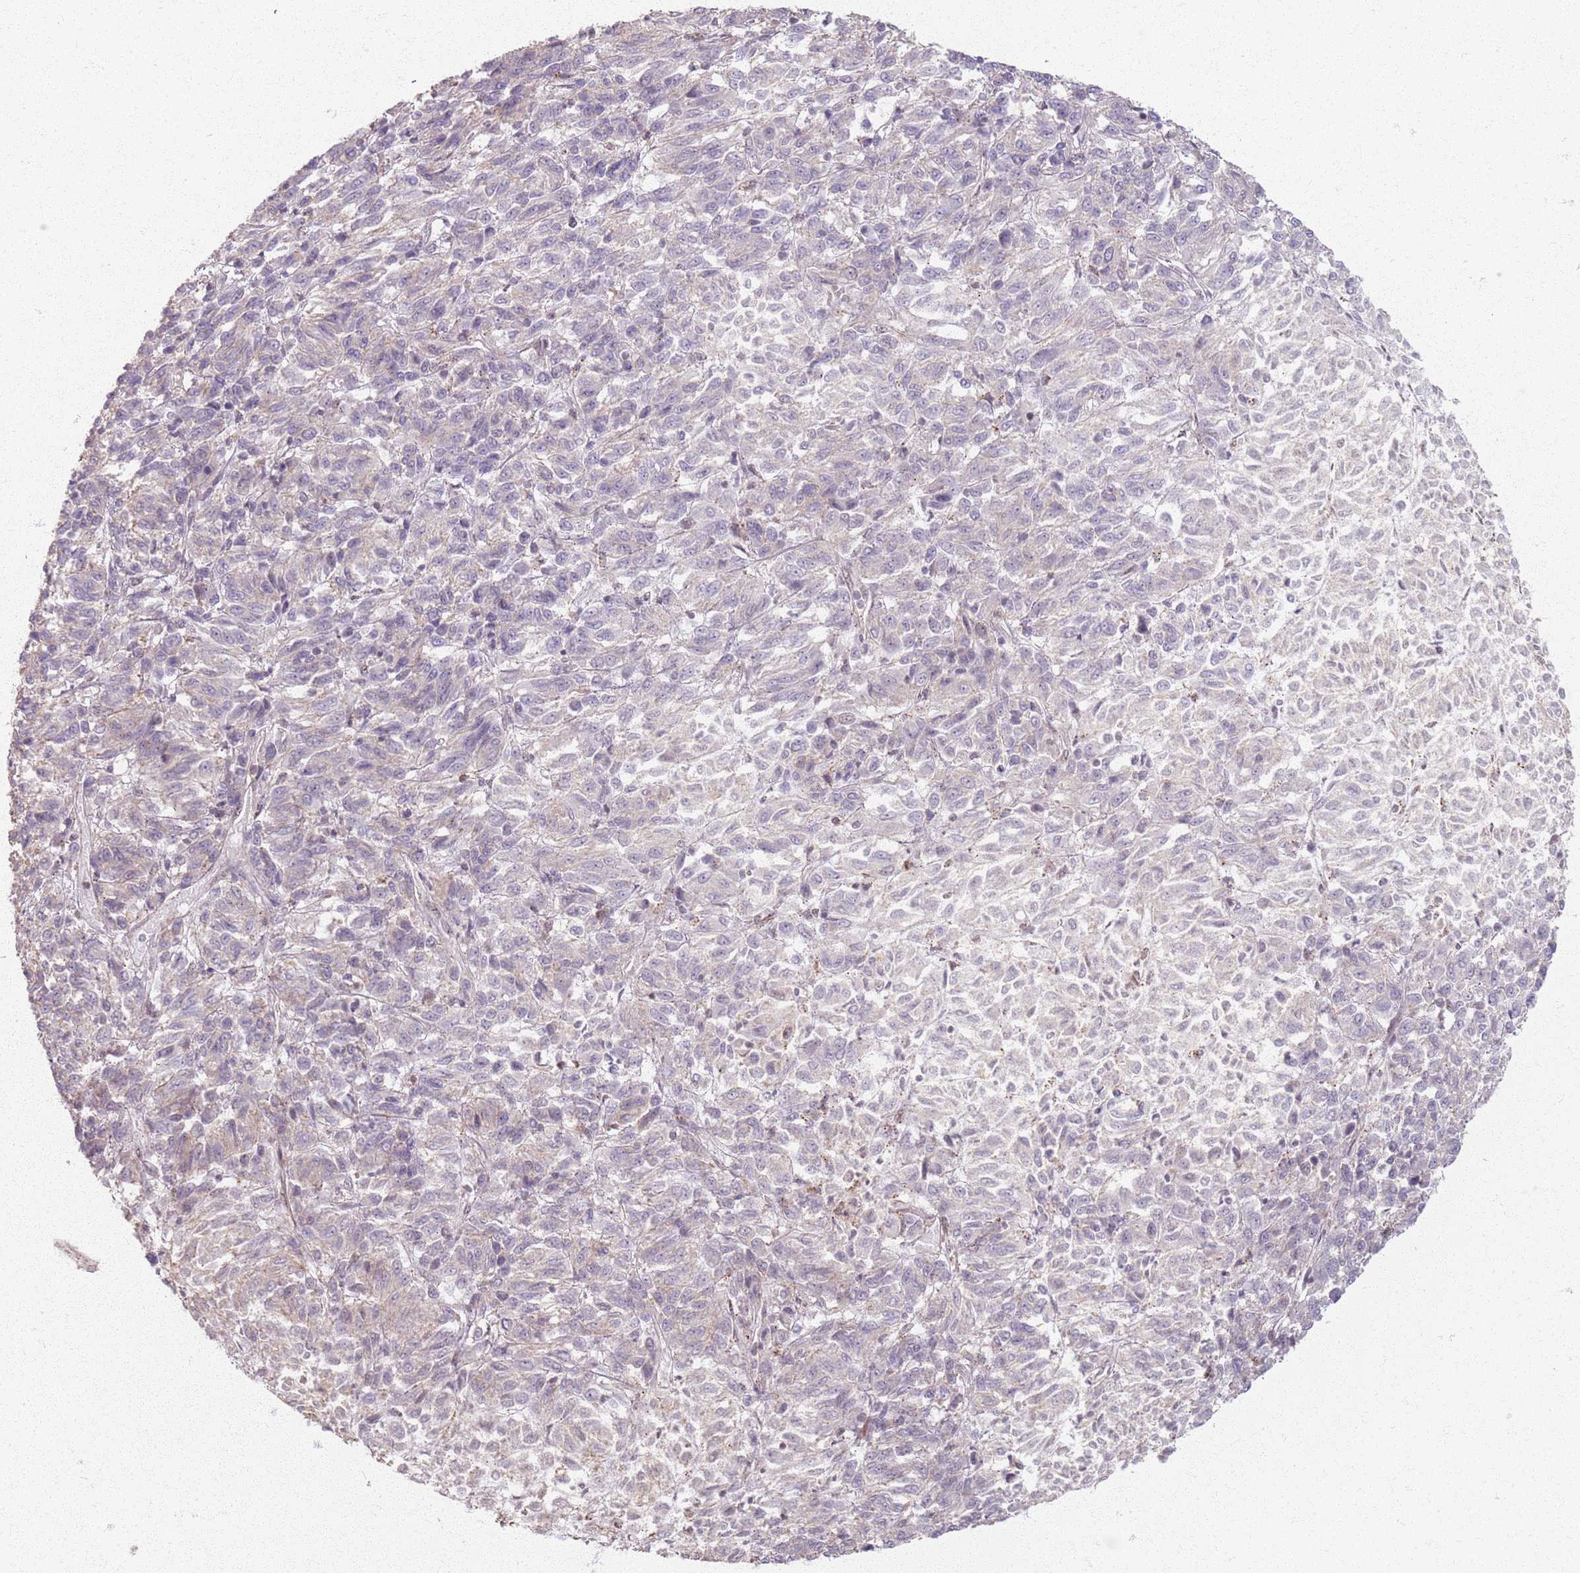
{"staining": {"intensity": "negative", "quantity": "none", "location": "none"}, "tissue": "melanoma", "cell_type": "Tumor cells", "image_type": "cancer", "snomed": [{"axis": "morphology", "description": "Malignant melanoma, Metastatic site"}, {"axis": "topography", "description": "Lung"}], "caption": "Immunohistochemistry (IHC) of human malignant melanoma (metastatic site) exhibits no staining in tumor cells.", "gene": "KCNA5", "patient": {"sex": "male", "age": 64}}